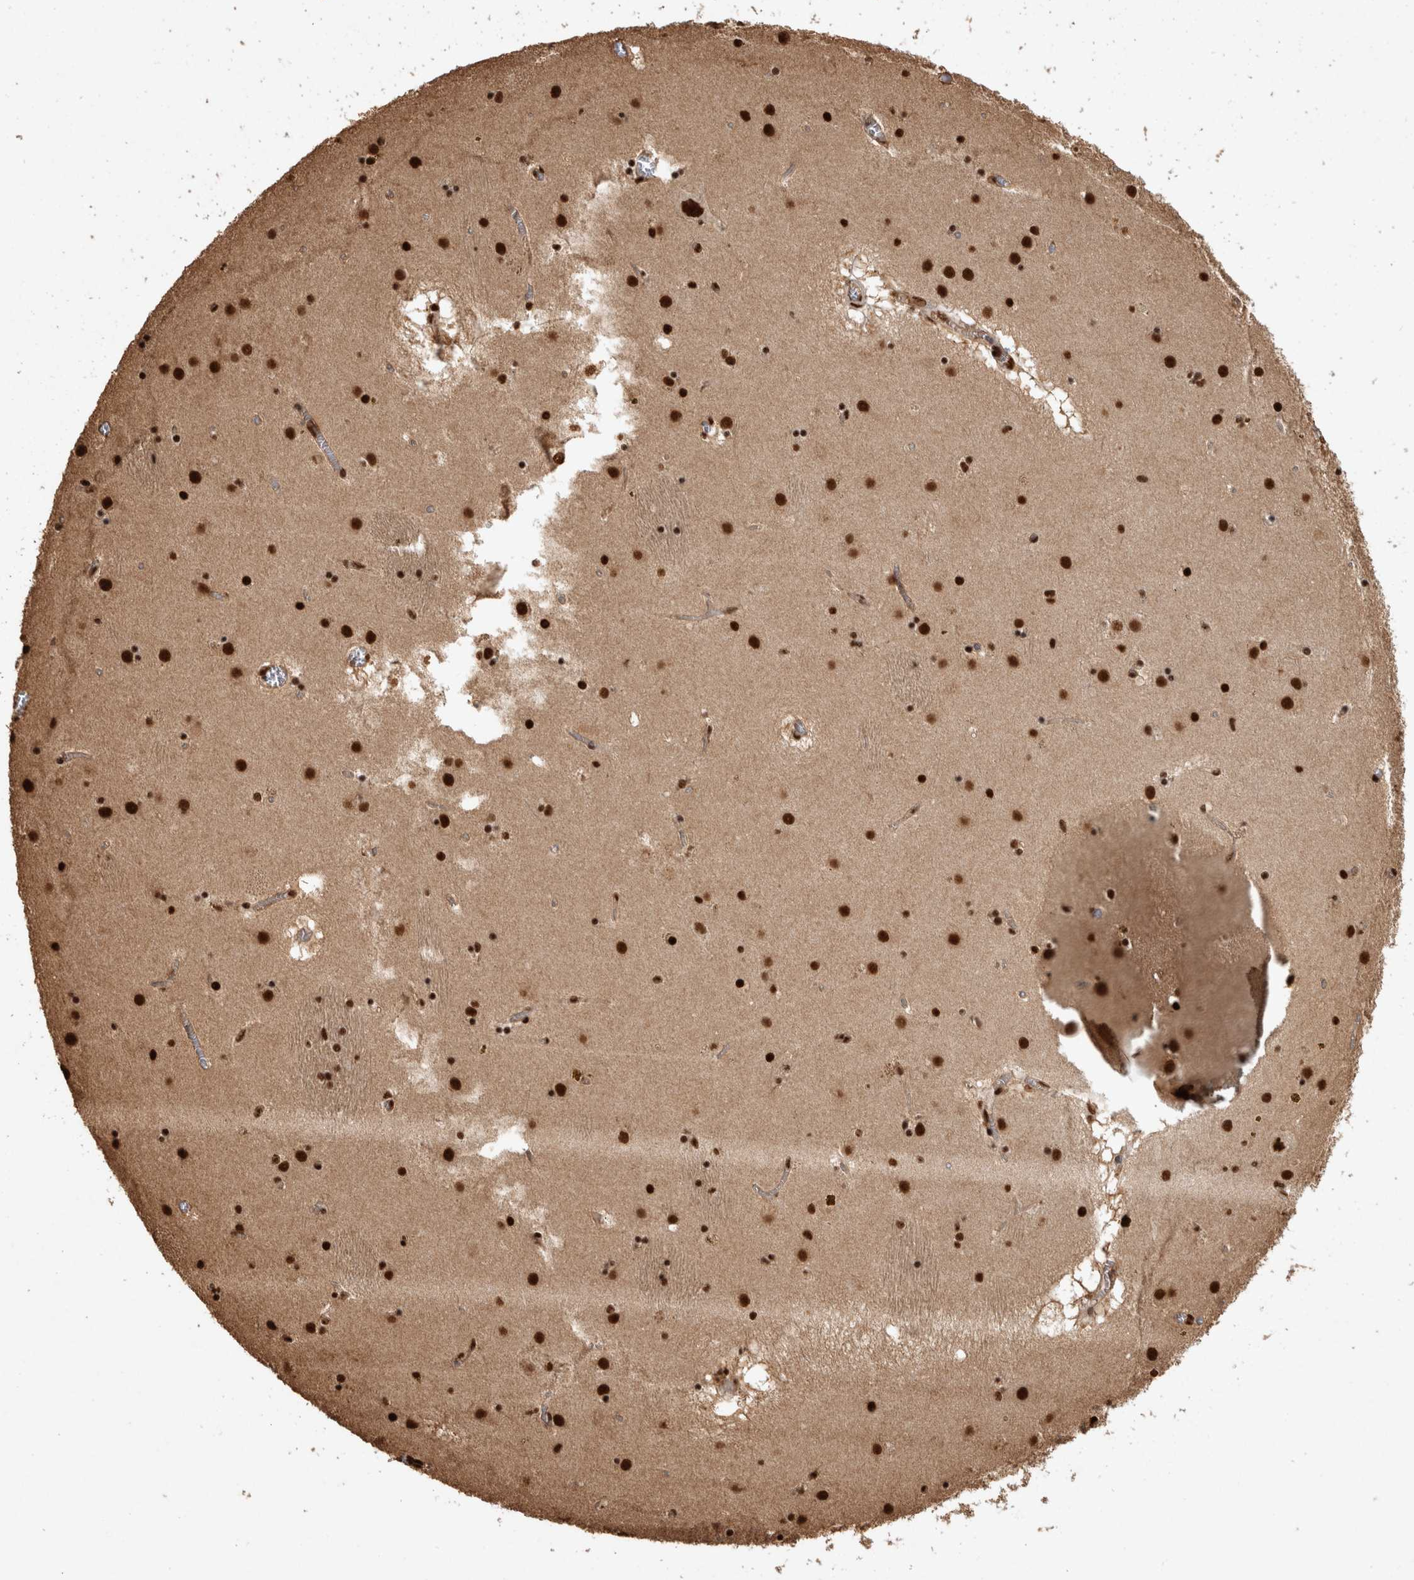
{"staining": {"intensity": "strong", "quantity": ">75%", "location": "nuclear"}, "tissue": "caudate", "cell_type": "Glial cells", "image_type": "normal", "snomed": [{"axis": "morphology", "description": "Normal tissue, NOS"}, {"axis": "topography", "description": "Lateral ventricle wall"}], "caption": "The image reveals a brown stain indicating the presence of a protein in the nuclear of glial cells in caudate. (IHC, brightfield microscopy, high magnification).", "gene": "RAD50", "patient": {"sex": "male", "age": 70}}